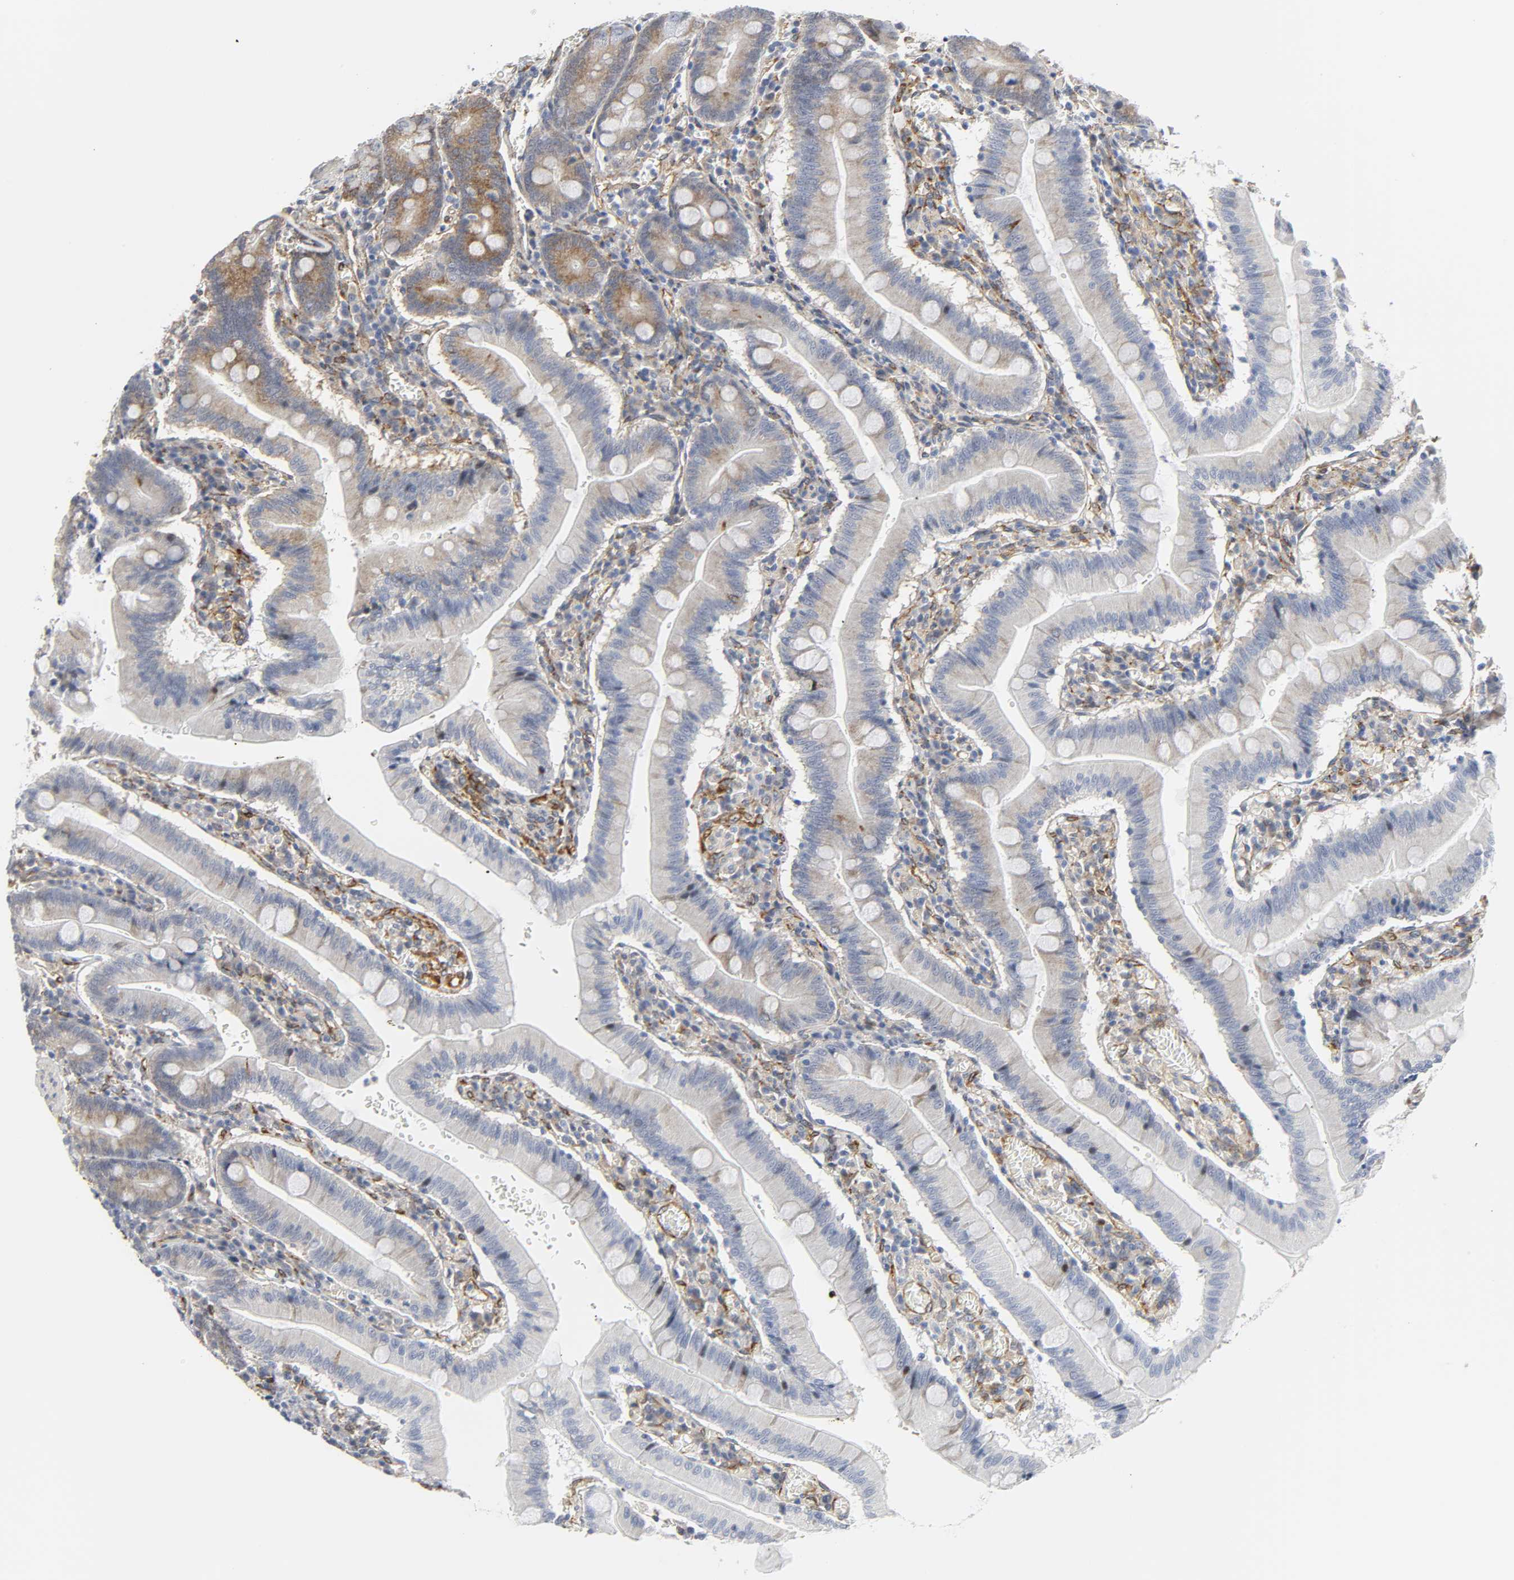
{"staining": {"intensity": "moderate", "quantity": ">75%", "location": "cytoplasmic/membranous"}, "tissue": "small intestine", "cell_type": "Glandular cells", "image_type": "normal", "snomed": [{"axis": "morphology", "description": "Normal tissue, NOS"}, {"axis": "topography", "description": "Small intestine"}], "caption": "Protein expression analysis of normal small intestine exhibits moderate cytoplasmic/membranous staining in approximately >75% of glandular cells.", "gene": "DOCK1", "patient": {"sex": "male", "age": 71}}